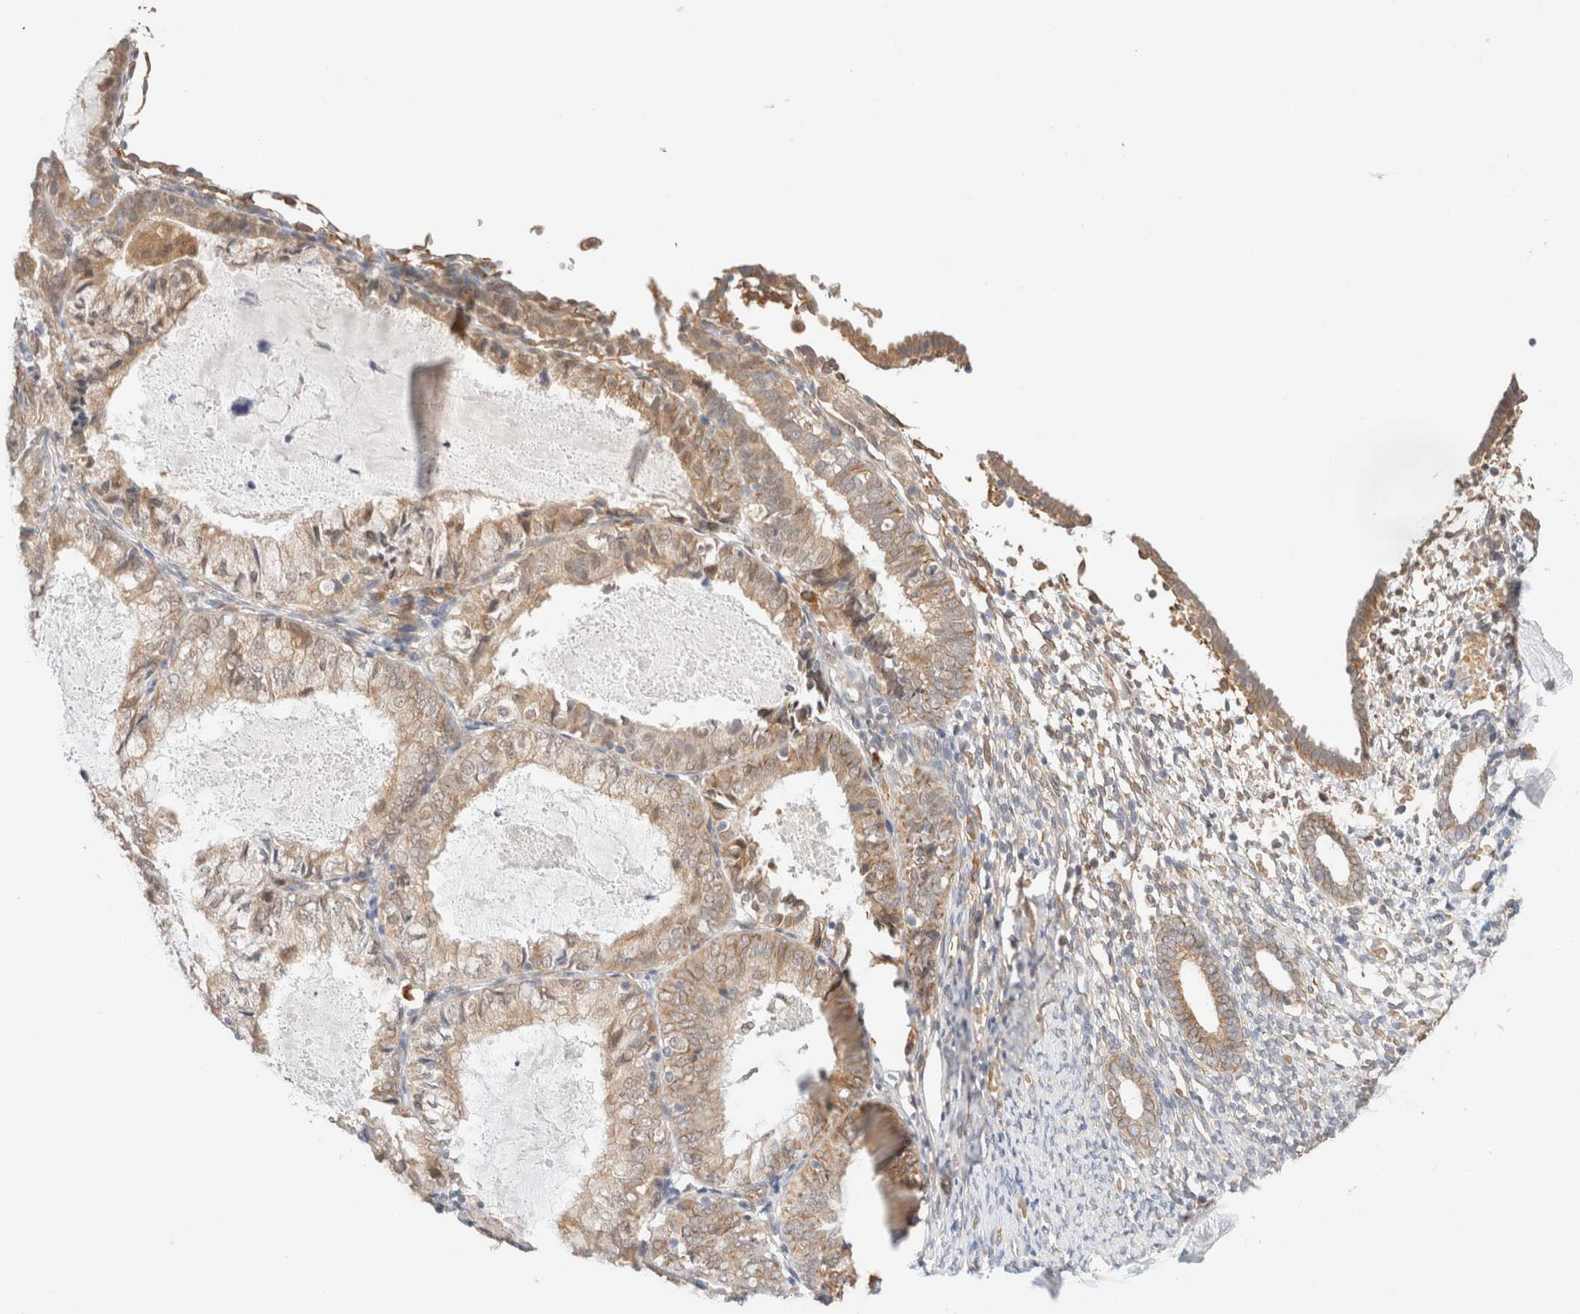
{"staining": {"intensity": "weak", "quantity": "25%-75%", "location": "cytoplasmic/membranous"}, "tissue": "endometrium", "cell_type": "Cells in endometrial stroma", "image_type": "normal", "snomed": [{"axis": "morphology", "description": "Normal tissue, NOS"}, {"axis": "morphology", "description": "Adenocarcinoma, NOS"}, {"axis": "topography", "description": "Endometrium"}], "caption": "IHC histopathology image of normal endometrium: human endometrium stained using IHC demonstrates low levels of weak protein expression localized specifically in the cytoplasmic/membranous of cells in endometrial stroma, appearing as a cytoplasmic/membranous brown color.", "gene": "SYVN1", "patient": {"sex": "female", "age": 57}}